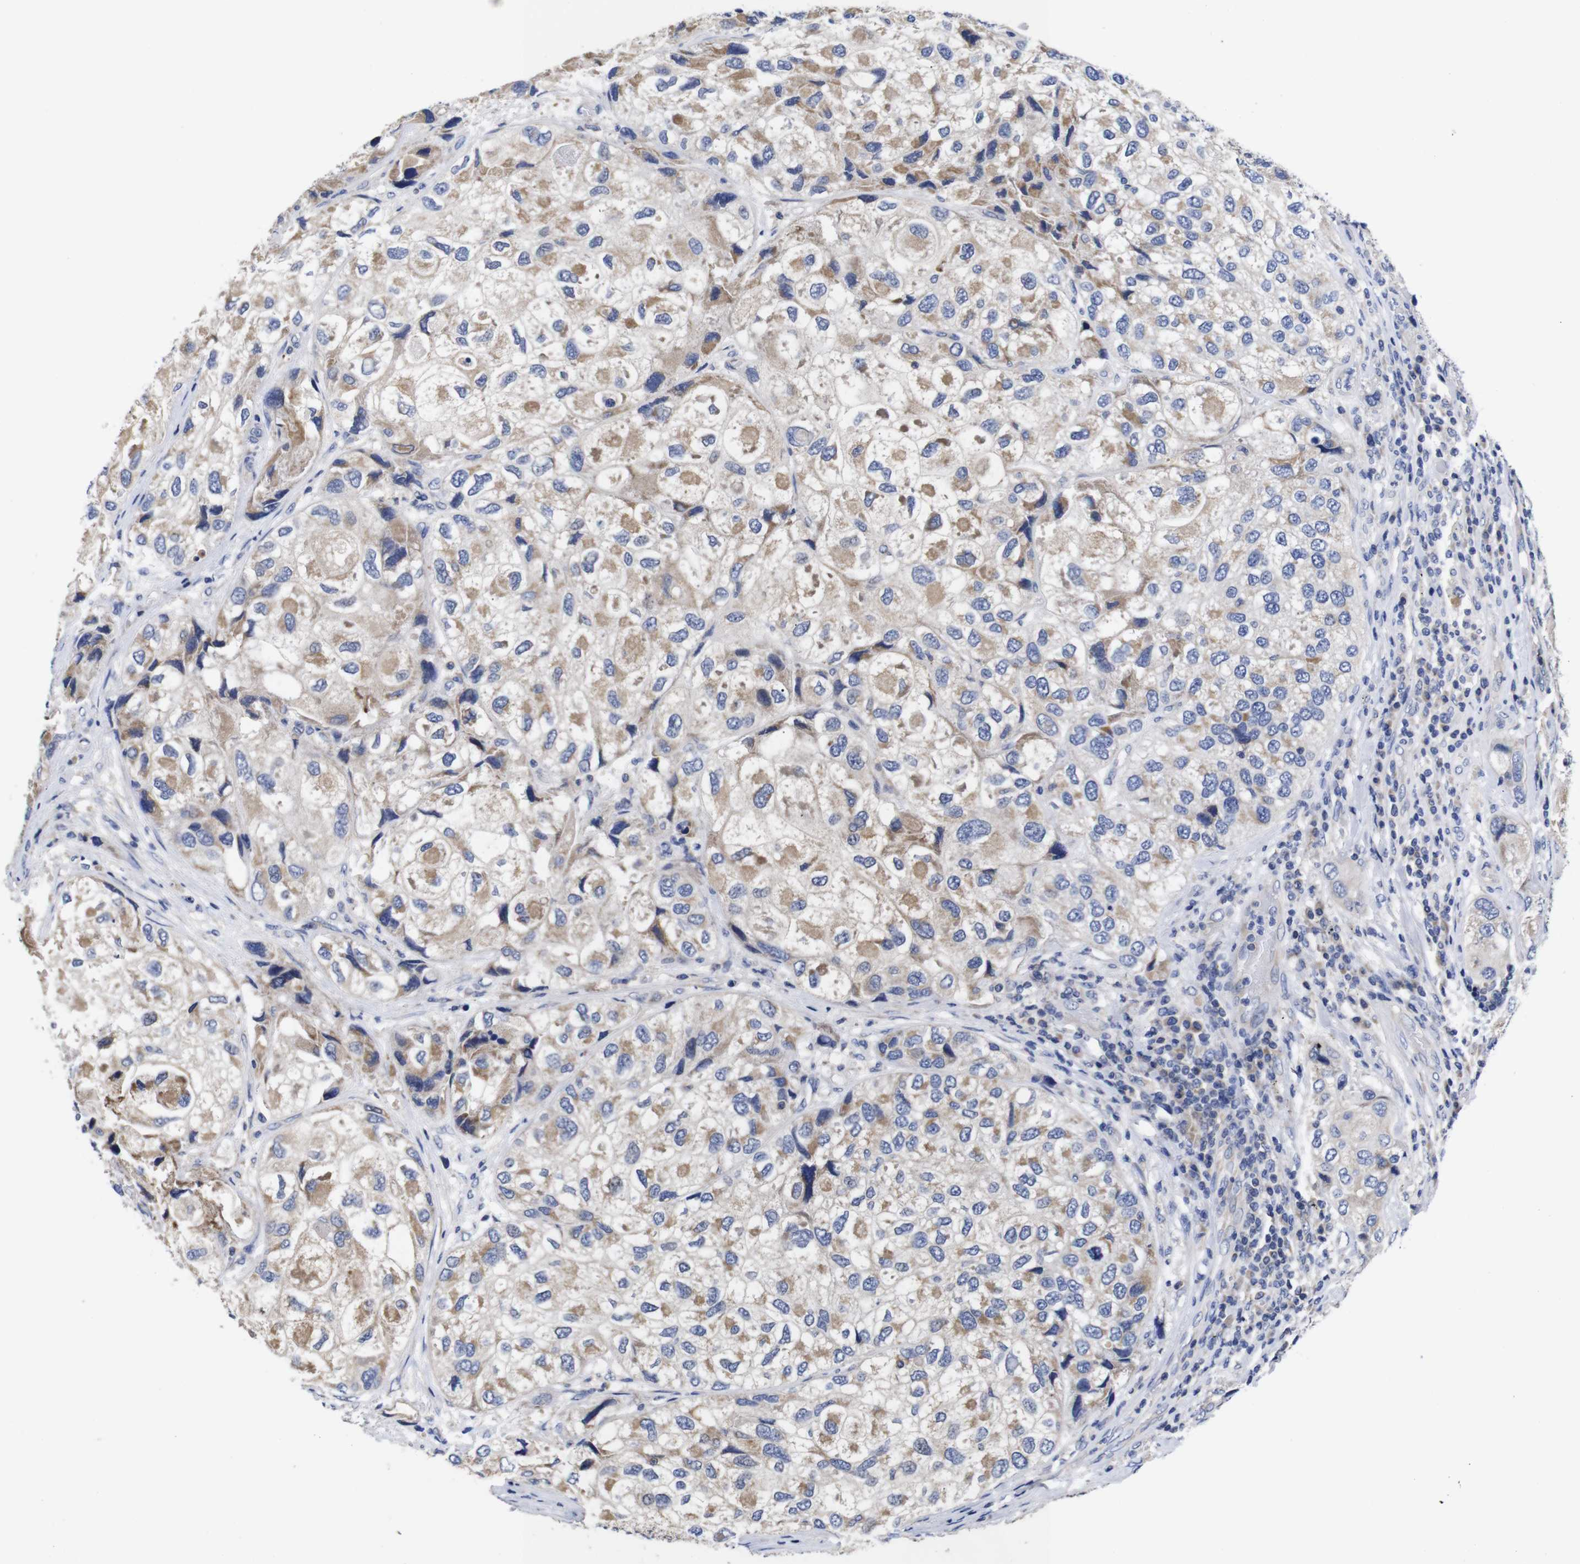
{"staining": {"intensity": "weak", "quantity": "25%-75%", "location": "cytoplasmic/membranous"}, "tissue": "urothelial cancer", "cell_type": "Tumor cells", "image_type": "cancer", "snomed": [{"axis": "morphology", "description": "Urothelial carcinoma, High grade"}, {"axis": "topography", "description": "Urinary bladder"}], "caption": "A high-resolution histopathology image shows immunohistochemistry (IHC) staining of urothelial cancer, which exhibits weak cytoplasmic/membranous expression in about 25%-75% of tumor cells.", "gene": "OPN3", "patient": {"sex": "female", "age": 64}}